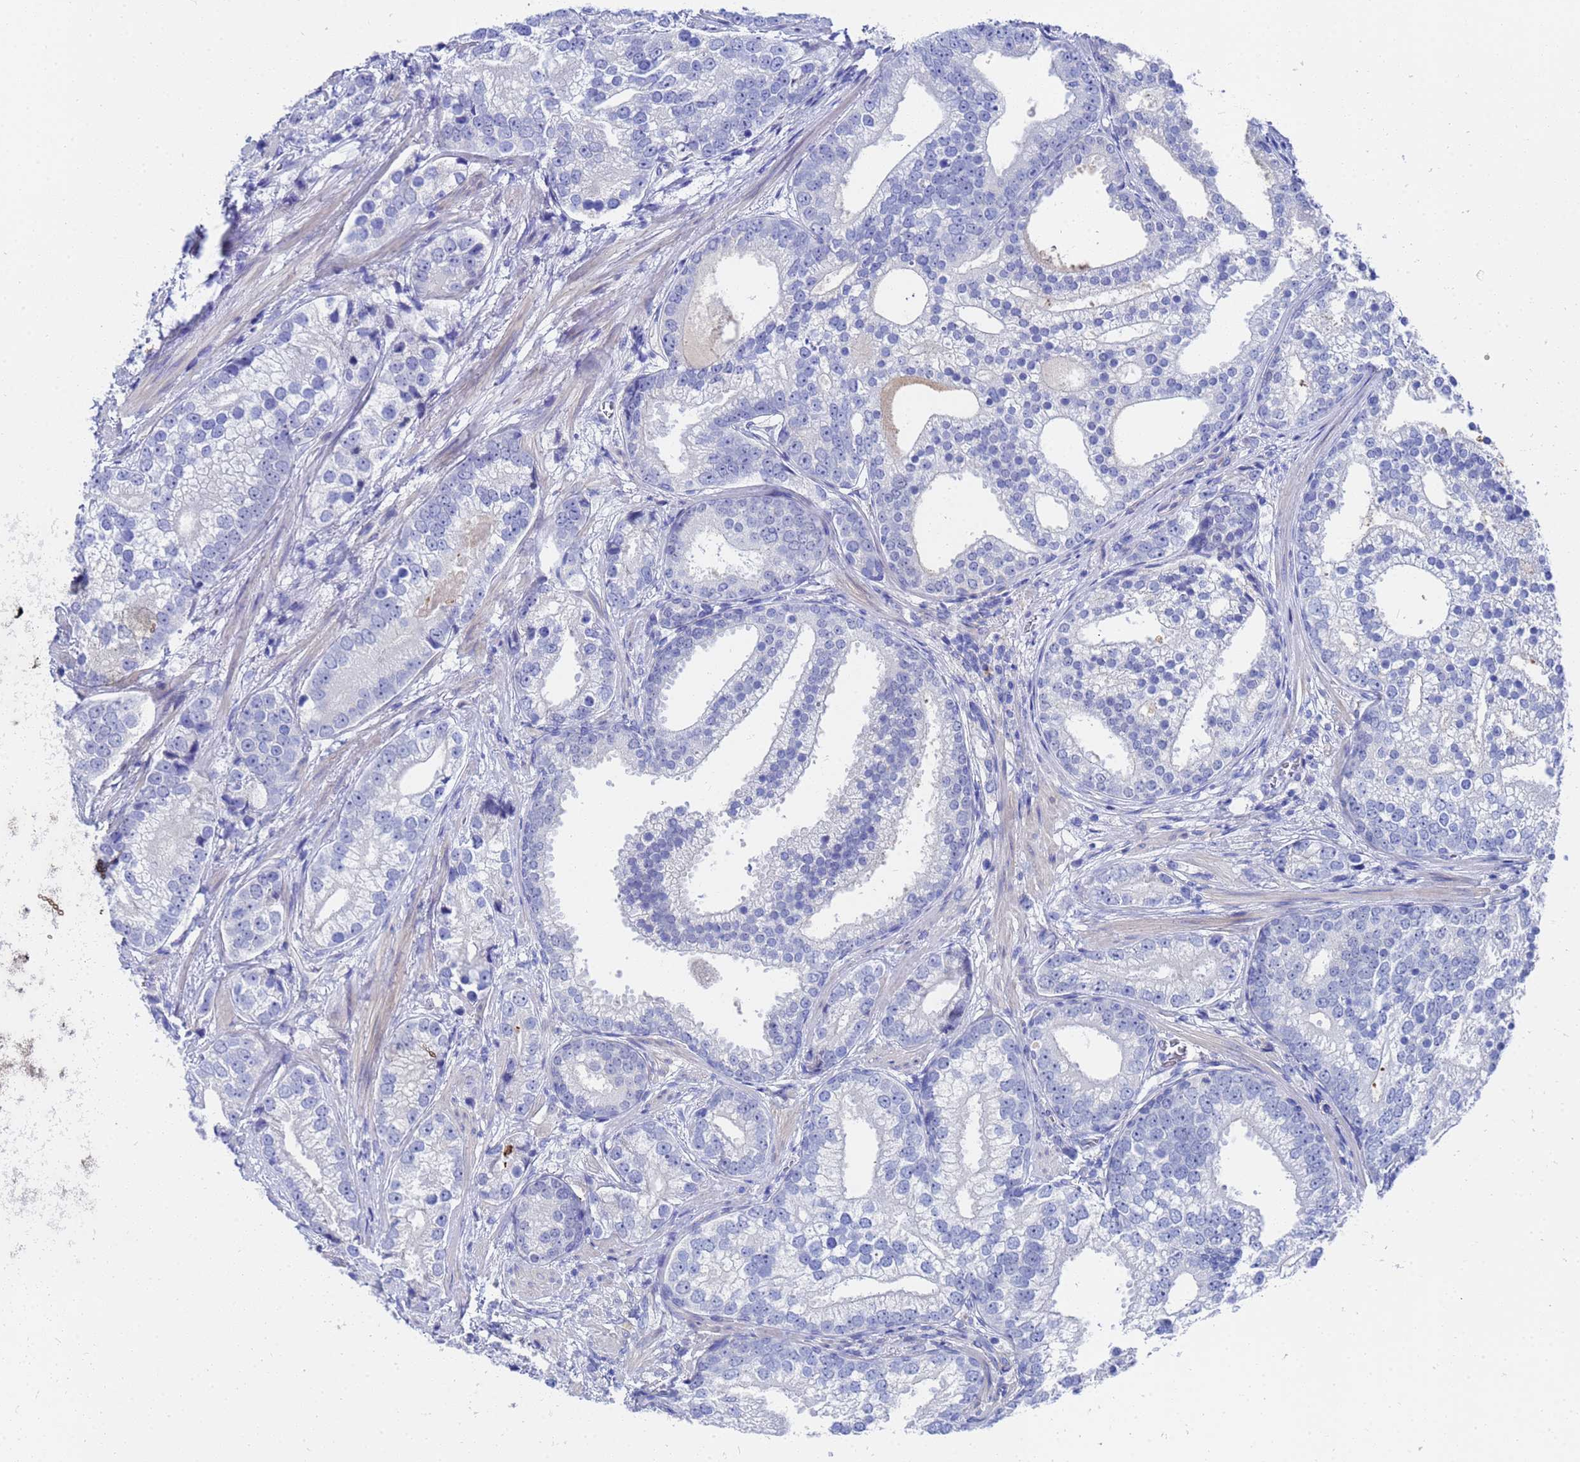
{"staining": {"intensity": "negative", "quantity": "none", "location": "none"}, "tissue": "prostate cancer", "cell_type": "Tumor cells", "image_type": "cancer", "snomed": [{"axis": "morphology", "description": "Adenocarcinoma, High grade"}, {"axis": "topography", "description": "Prostate"}], "caption": "The micrograph demonstrates no staining of tumor cells in prostate cancer.", "gene": "ZNF26", "patient": {"sex": "male", "age": 75}}